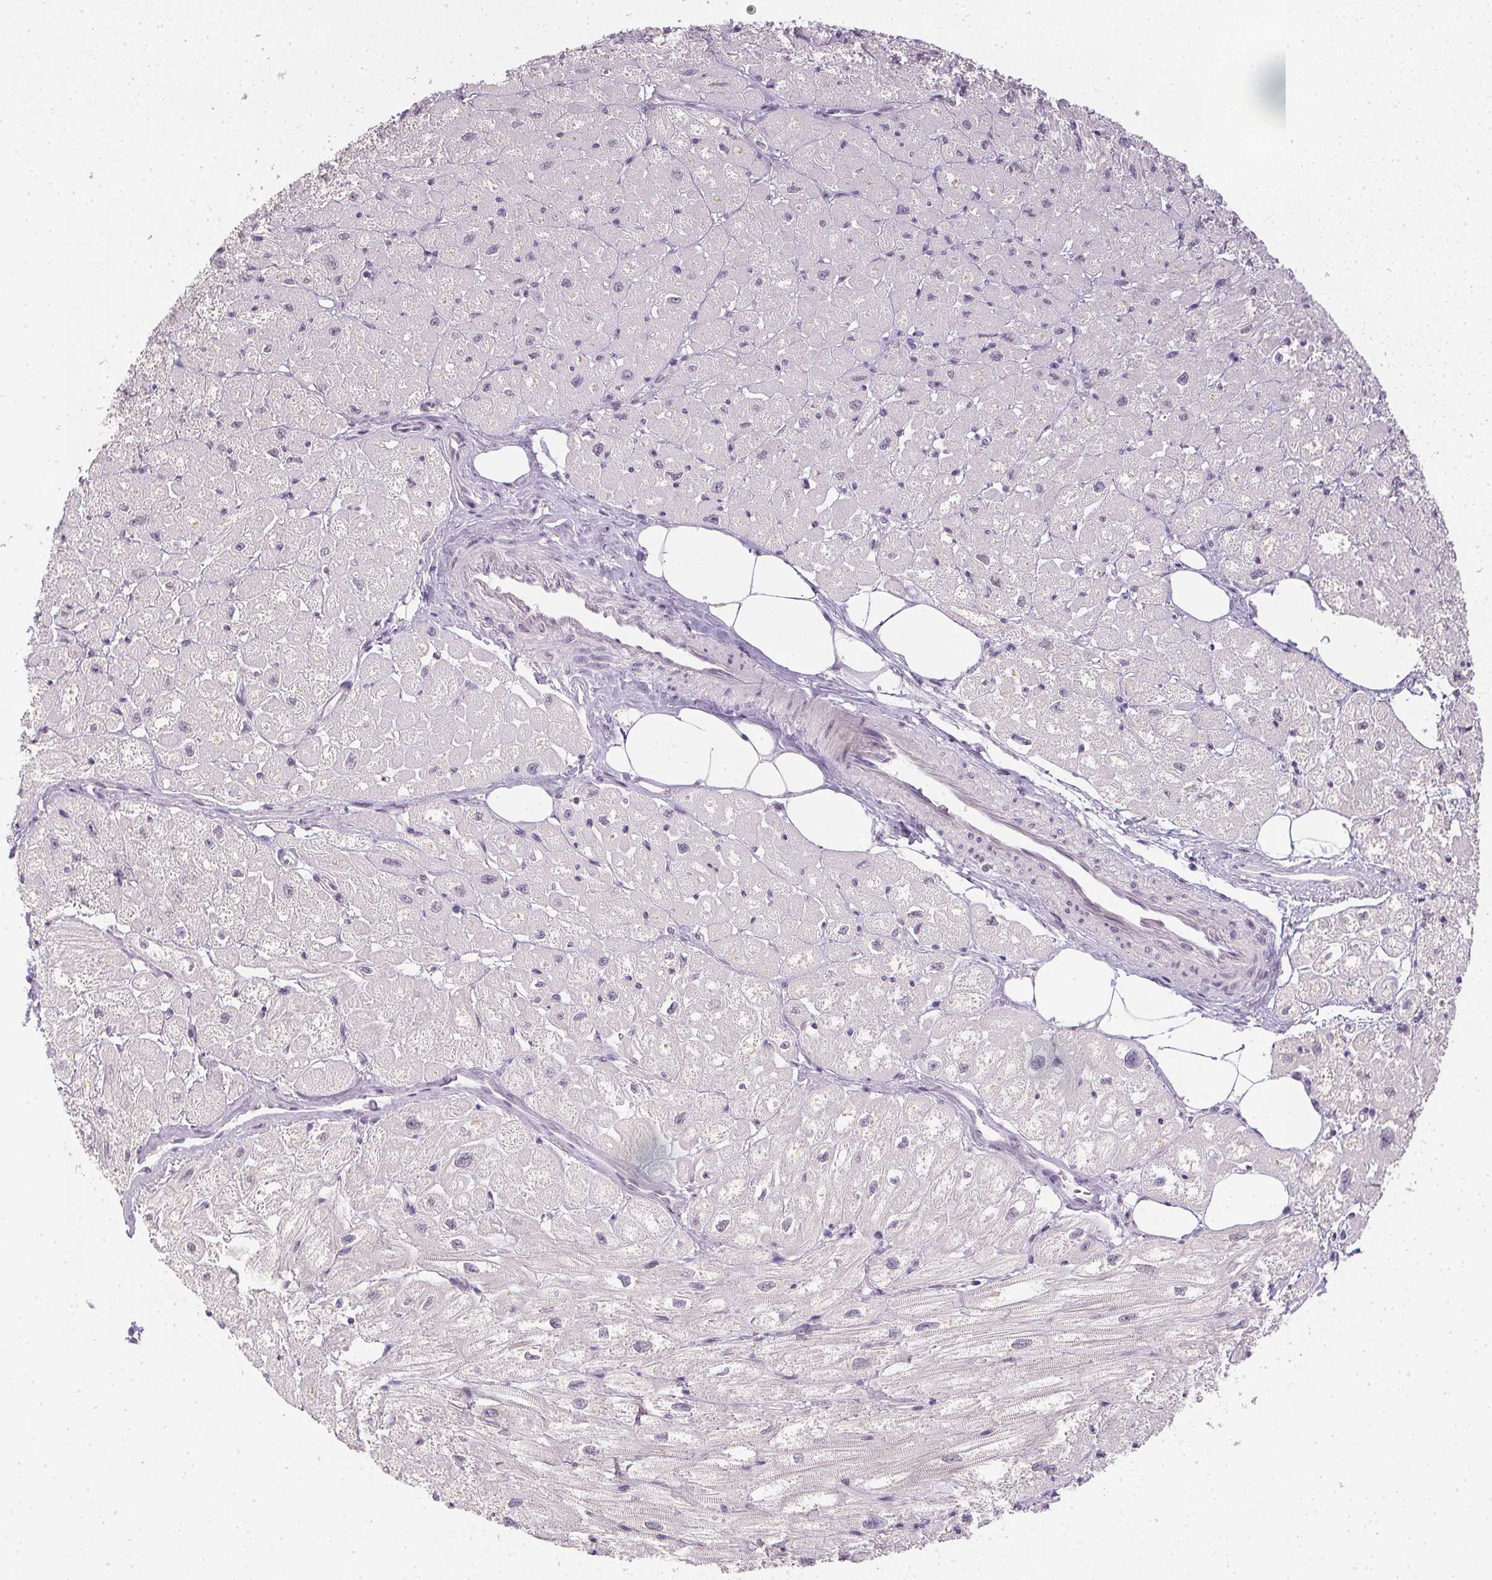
{"staining": {"intensity": "negative", "quantity": "none", "location": "none"}, "tissue": "heart muscle", "cell_type": "Cardiomyocytes", "image_type": "normal", "snomed": [{"axis": "morphology", "description": "Normal tissue, NOS"}, {"axis": "topography", "description": "Heart"}], "caption": "Heart muscle stained for a protein using immunohistochemistry exhibits no expression cardiomyocytes.", "gene": "PPY", "patient": {"sex": "female", "age": 62}}